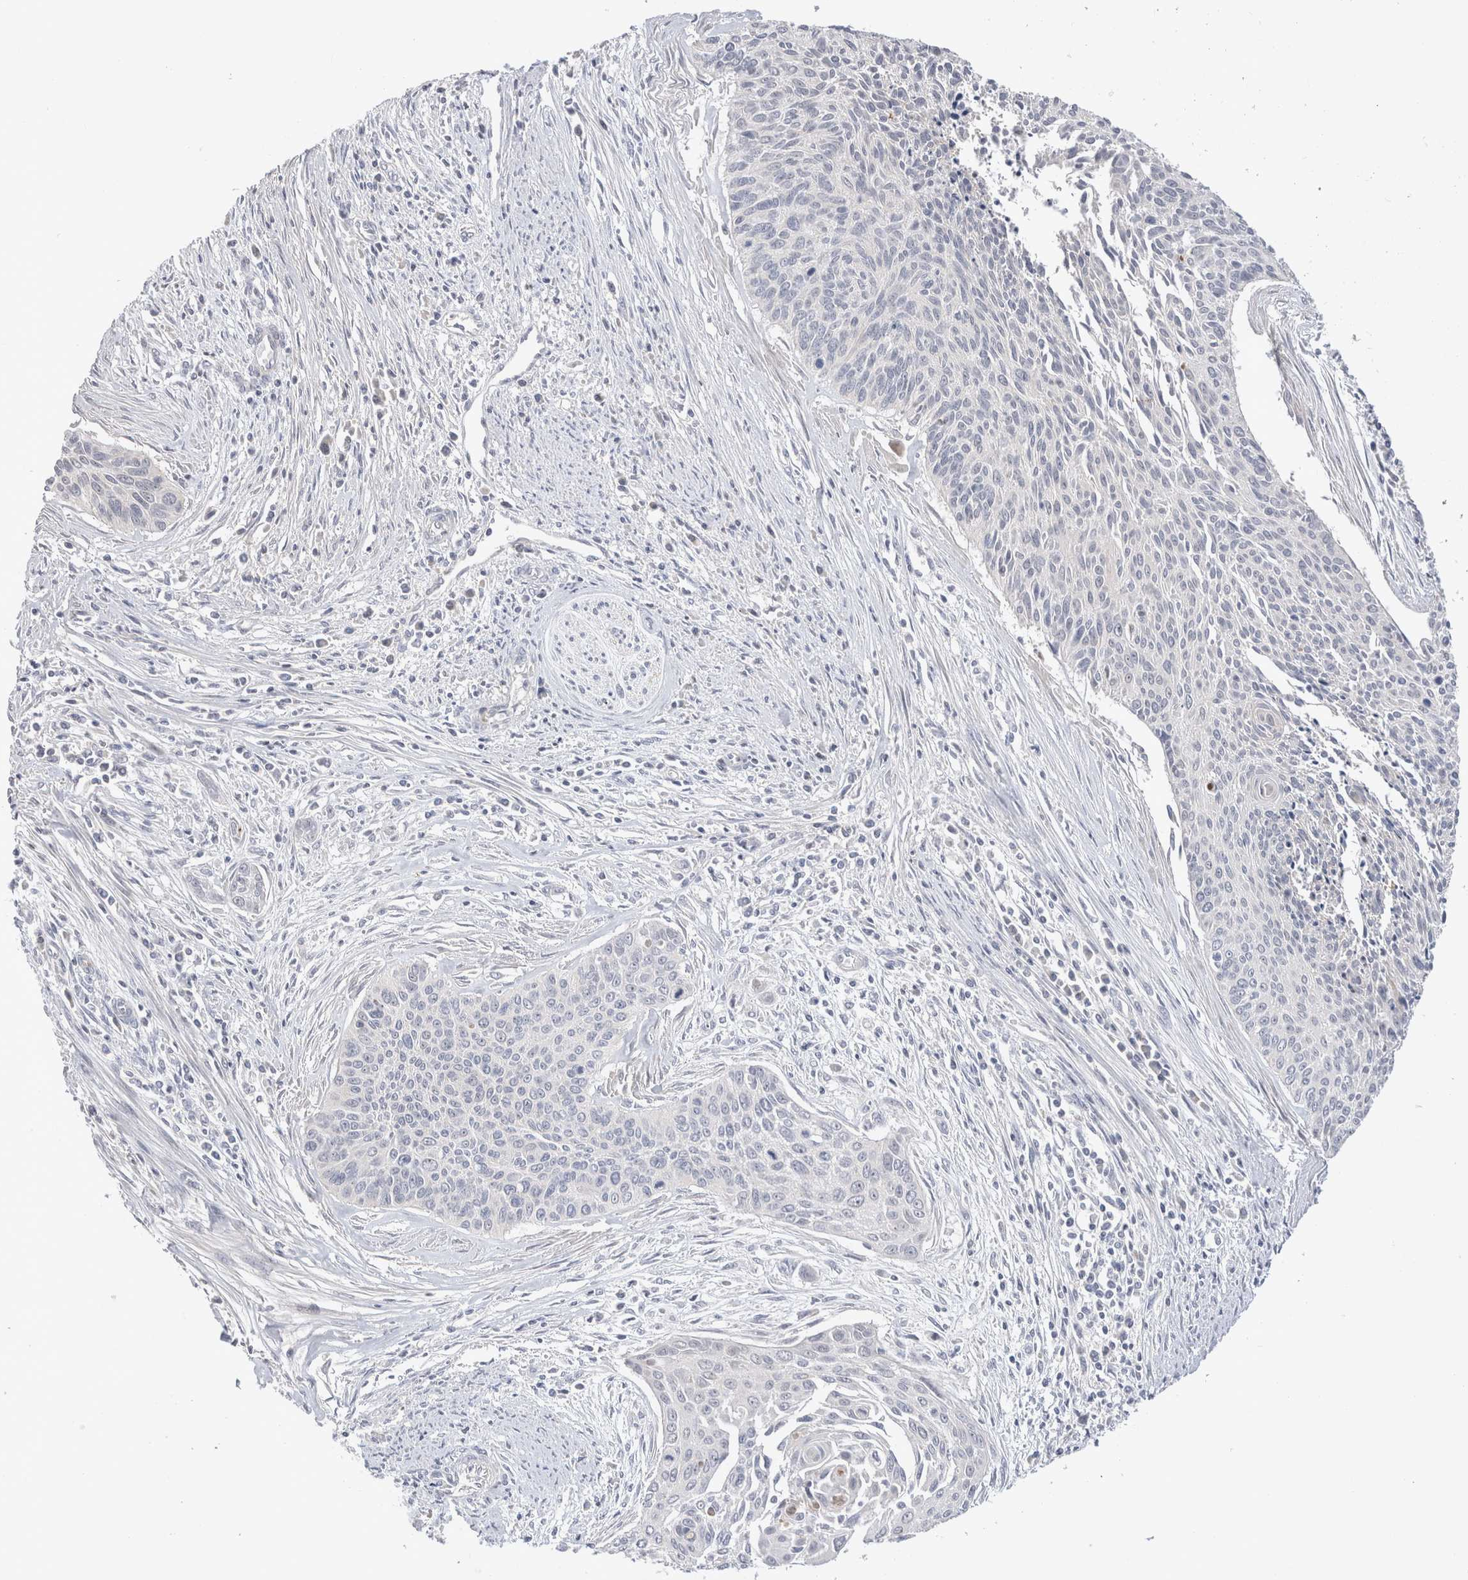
{"staining": {"intensity": "weak", "quantity": "<25%", "location": "nuclear"}, "tissue": "cervical cancer", "cell_type": "Tumor cells", "image_type": "cancer", "snomed": [{"axis": "morphology", "description": "Squamous cell carcinoma, NOS"}, {"axis": "topography", "description": "Cervix"}], "caption": "Tumor cells are negative for brown protein staining in cervical cancer. (DAB immunohistochemistry (IHC), high magnification).", "gene": "CHADL", "patient": {"sex": "female", "age": 55}}